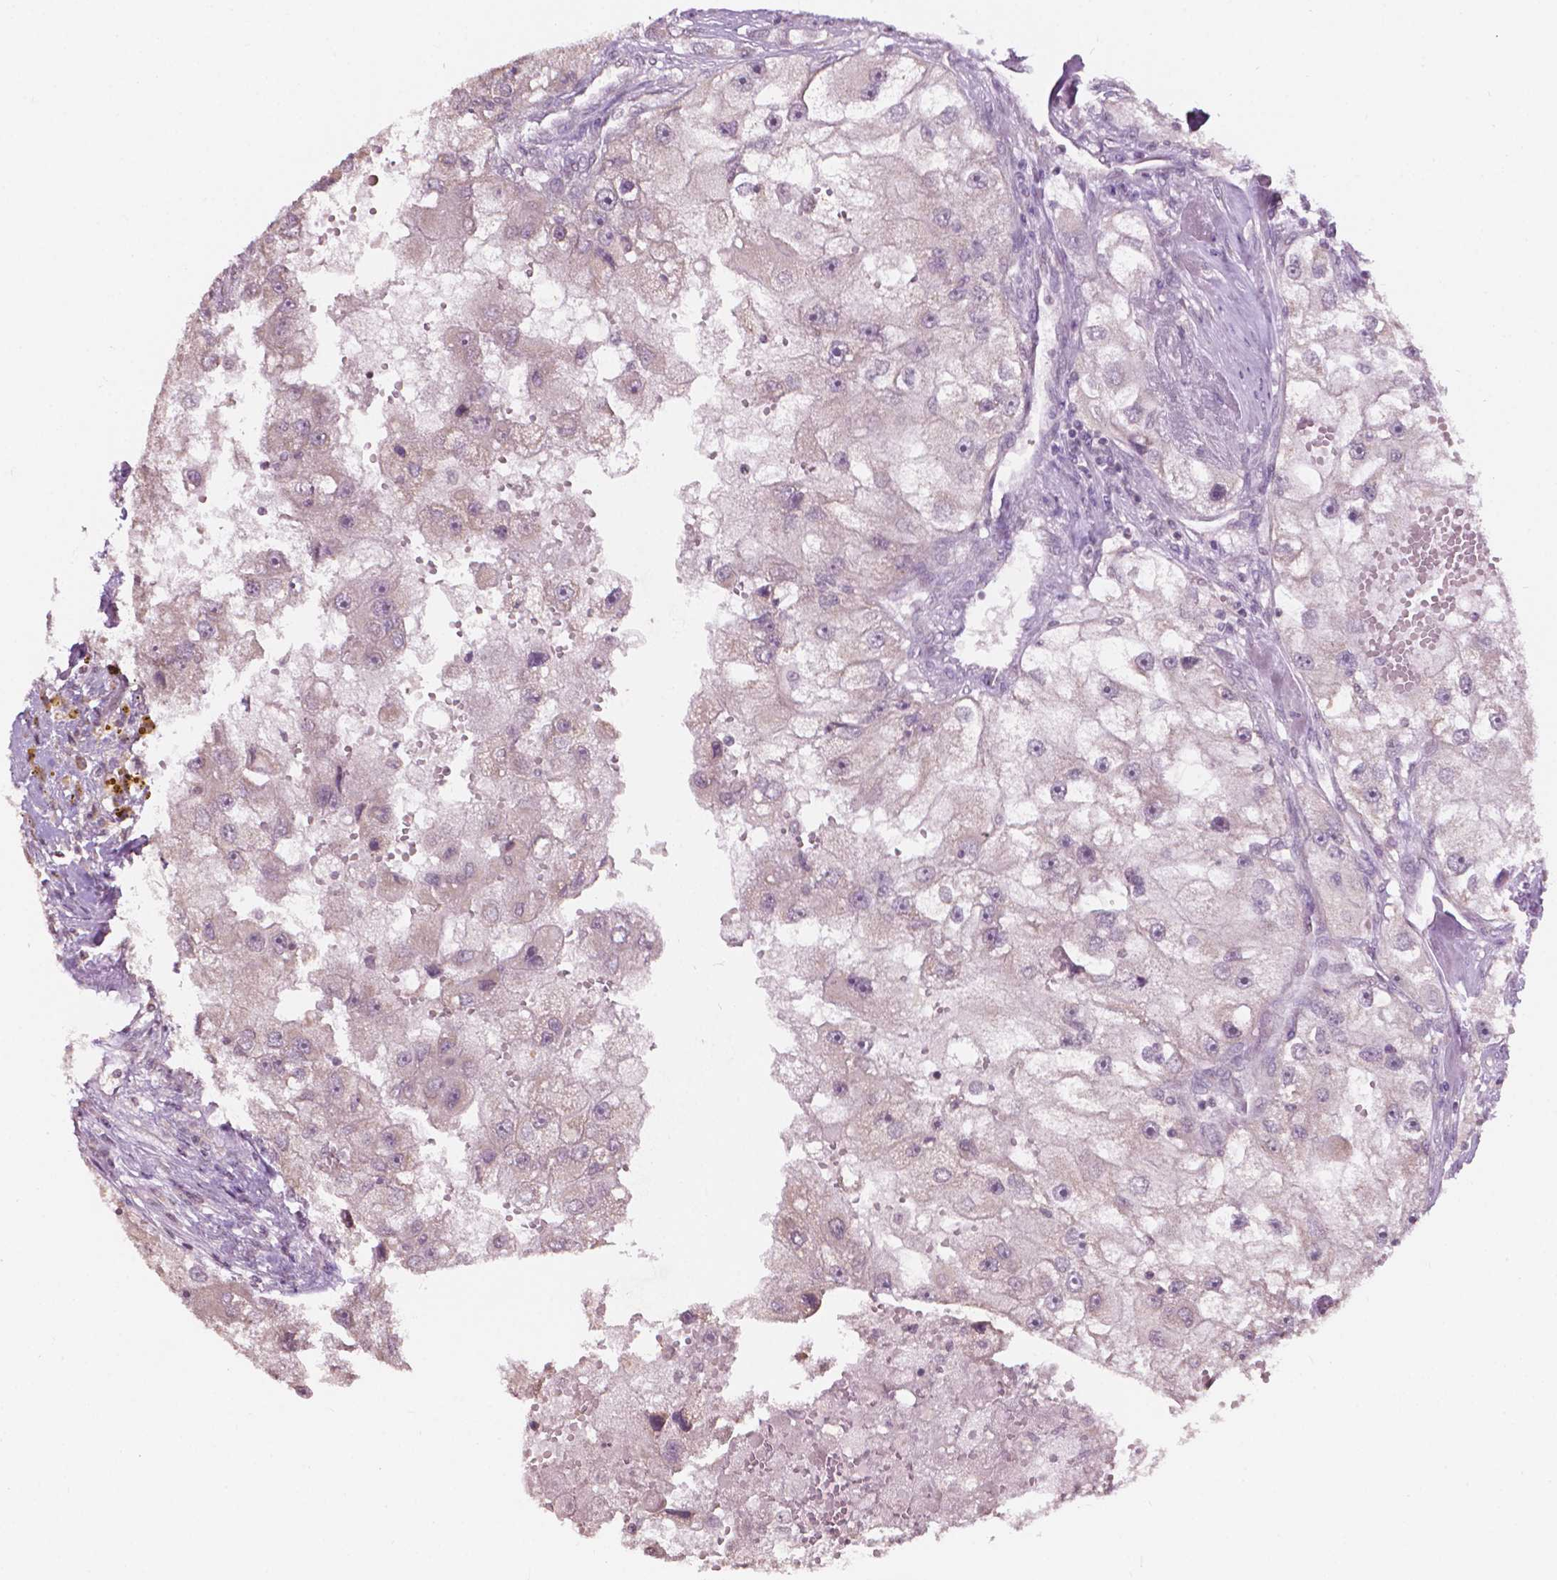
{"staining": {"intensity": "negative", "quantity": "none", "location": "none"}, "tissue": "renal cancer", "cell_type": "Tumor cells", "image_type": "cancer", "snomed": [{"axis": "morphology", "description": "Adenocarcinoma, NOS"}, {"axis": "topography", "description": "Kidney"}], "caption": "Histopathology image shows no significant protein expression in tumor cells of renal cancer (adenocarcinoma). (DAB immunohistochemistry visualized using brightfield microscopy, high magnification).", "gene": "NOS1AP", "patient": {"sex": "male", "age": 63}}